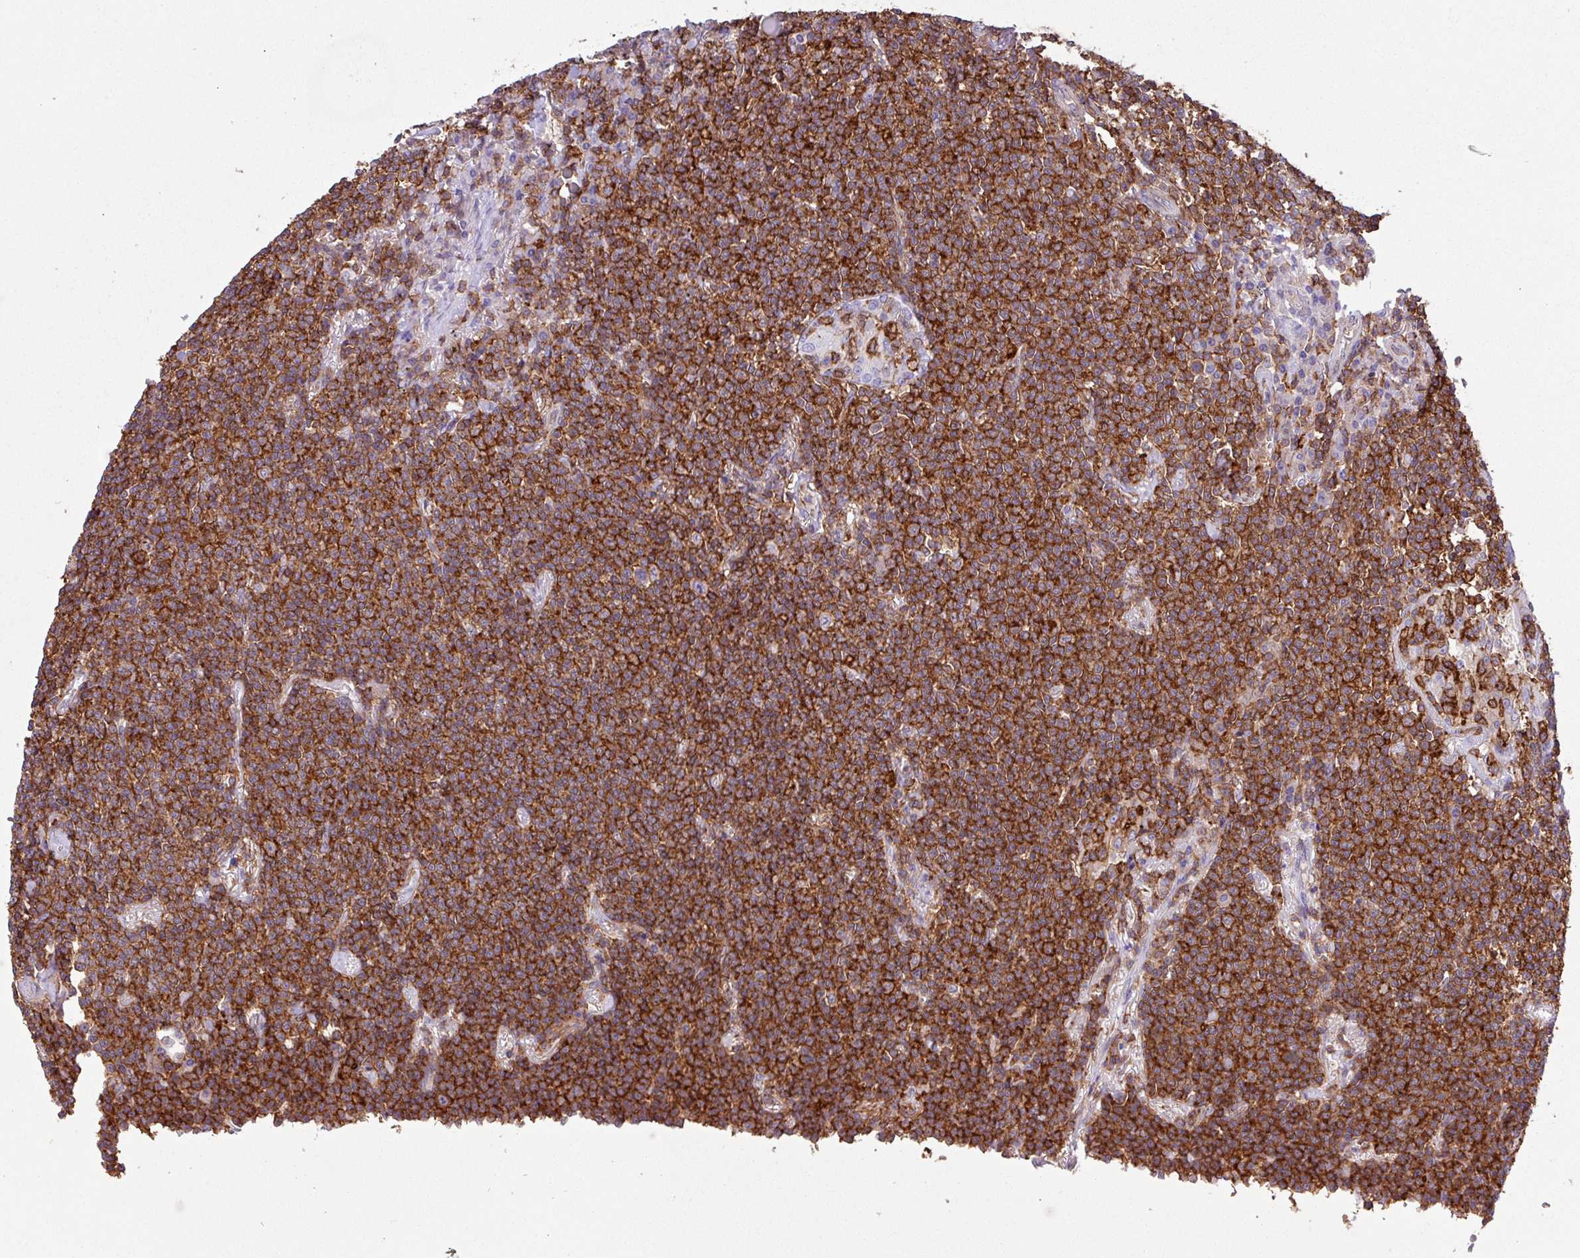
{"staining": {"intensity": "strong", "quantity": ">75%", "location": "cytoplasmic/membranous"}, "tissue": "lymphoma", "cell_type": "Tumor cells", "image_type": "cancer", "snomed": [{"axis": "morphology", "description": "Malignant lymphoma, non-Hodgkin's type, Low grade"}, {"axis": "topography", "description": "Lung"}], "caption": "The micrograph displays immunohistochemical staining of low-grade malignant lymphoma, non-Hodgkin's type. There is strong cytoplasmic/membranous staining is identified in about >75% of tumor cells.", "gene": "PPP1R18", "patient": {"sex": "female", "age": 71}}